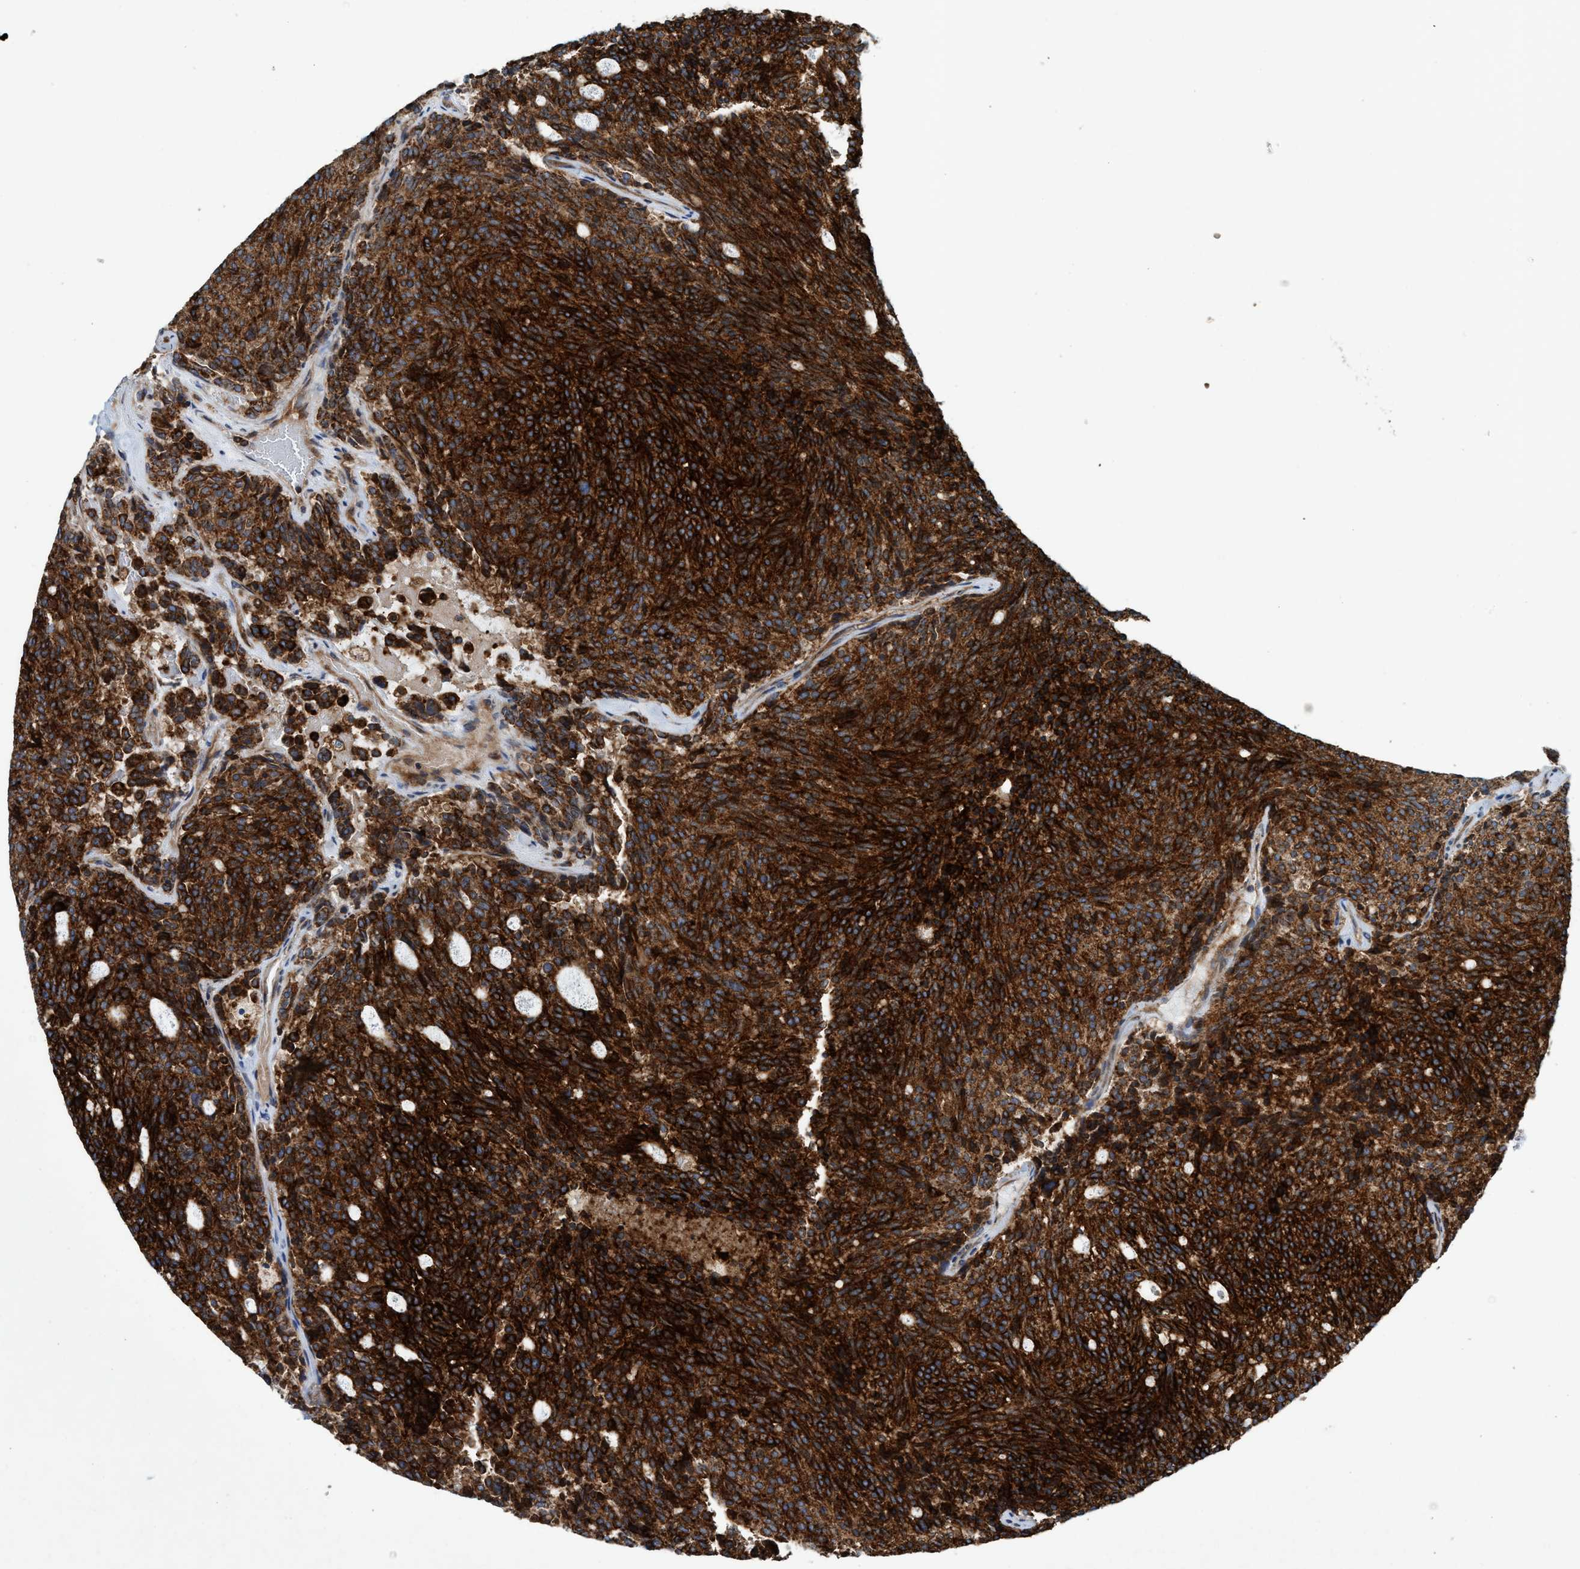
{"staining": {"intensity": "strong", "quantity": ">75%", "location": "cytoplasmic/membranous"}, "tissue": "carcinoid", "cell_type": "Tumor cells", "image_type": "cancer", "snomed": [{"axis": "morphology", "description": "Carcinoid, malignant, NOS"}, {"axis": "topography", "description": "Pancreas"}], "caption": "Protein staining of carcinoid (malignant) tissue exhibits strong cytoplasmic/membranous expression in approximately >75% of tumor cells. Using DAB (3,3'-diaminobenzidine) (brown) and hematoxylin (blue) stains, captured at high magnification using brightfield microscopy.", "gene": "SLC16A3", "patient": {"sex": "female", "age": 54}}